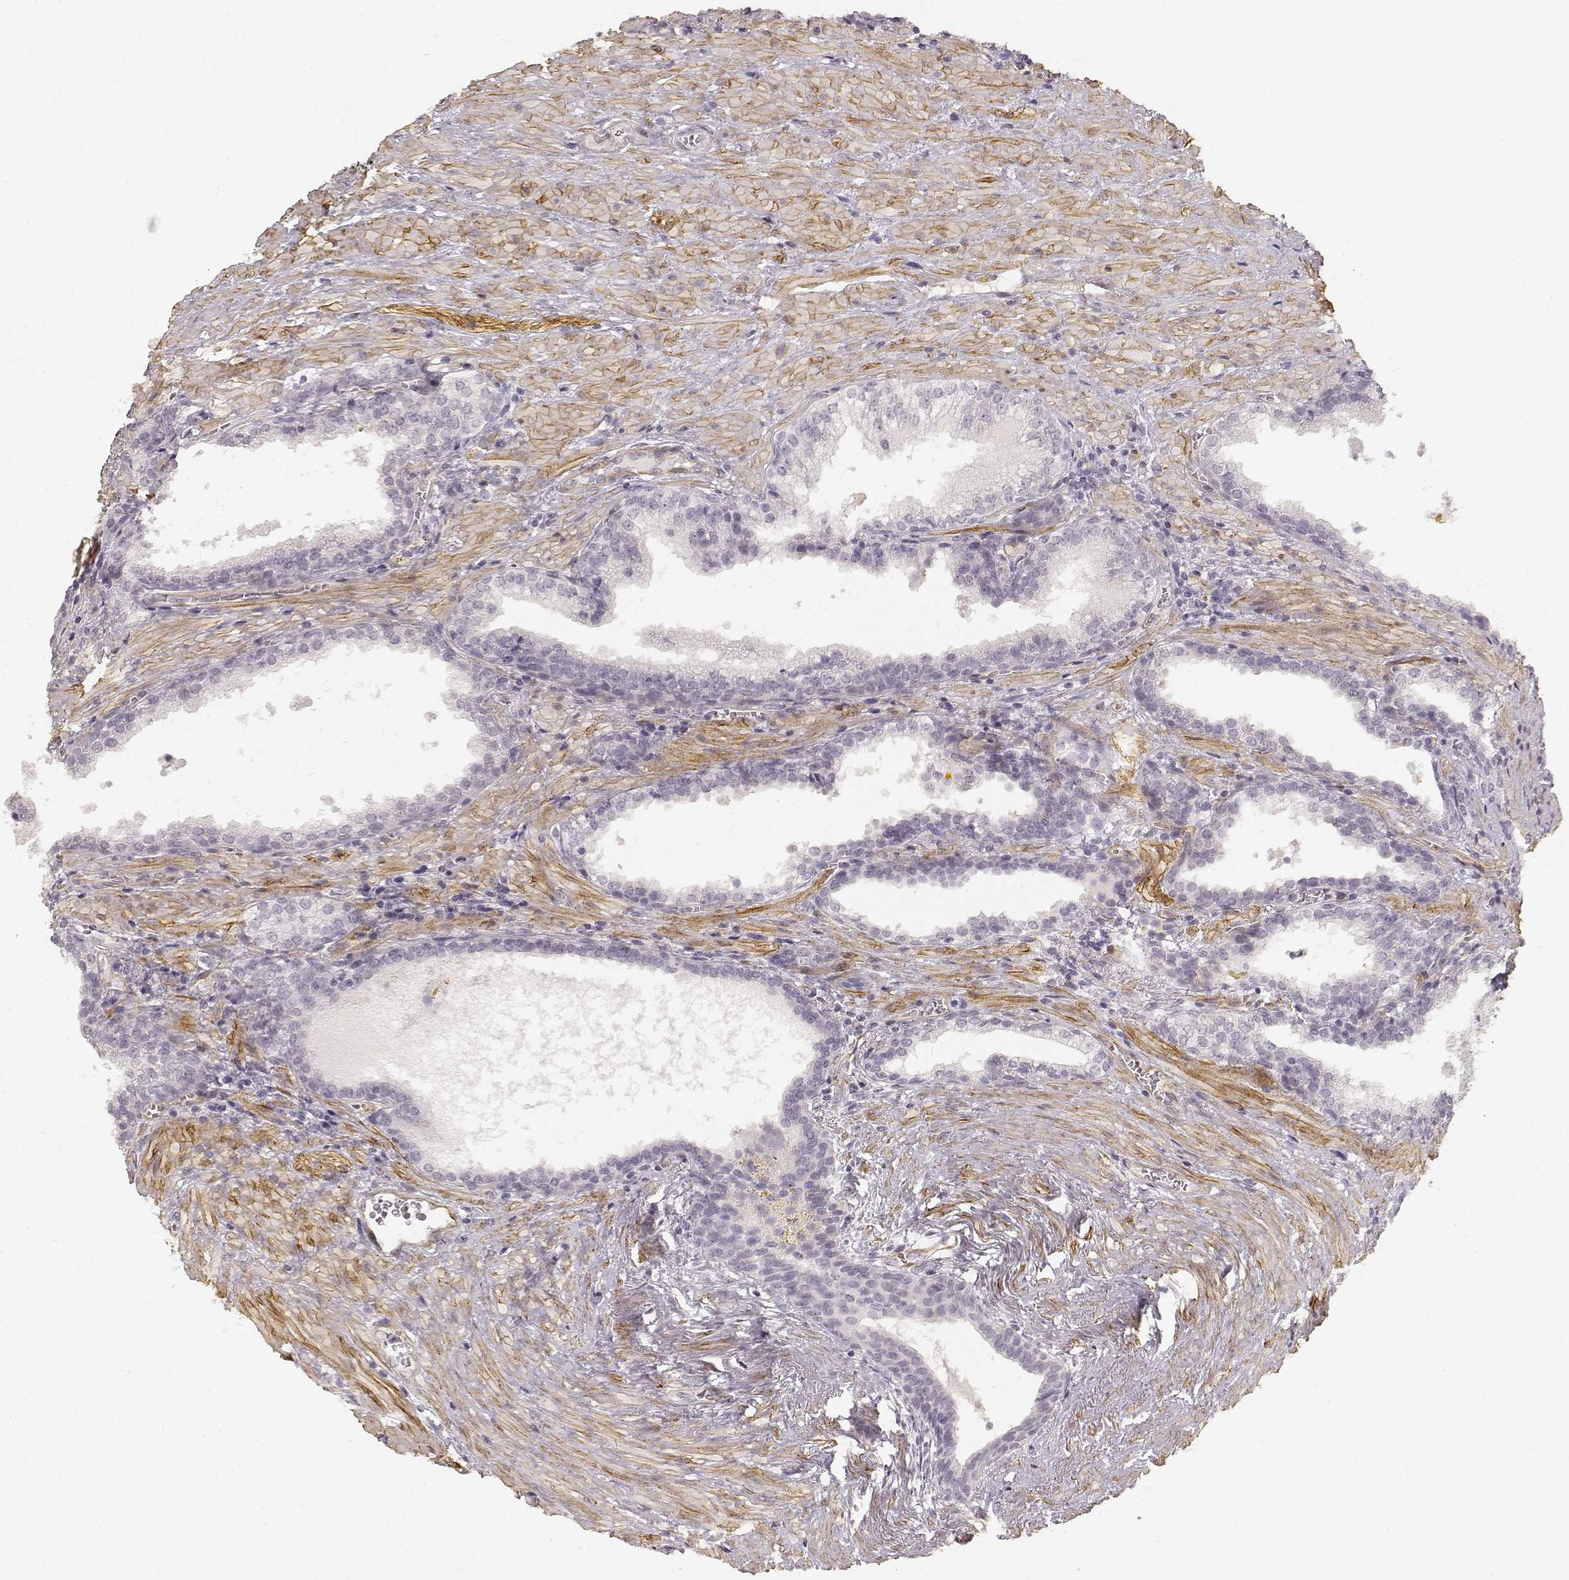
{"staining": {"intensity": "negative", "quantity": "none", "location": "none"}, "tissue": "prostate cancer", "cell_type": "Tumor cells", "image_type": "cancer", "snomed": [{"axis": "morphology", "description": "Adenocarcinoma, NOS"}, {"axis": "topography", "description": "Prostate and seminal vesicle, NOS"}], "caption": "A photomicrograph of human adenocarcinoma (prostate) is negative for staining in tumor cells.", "gene": "LAMA4", "patient": {"sex": "male", "age": 63}}